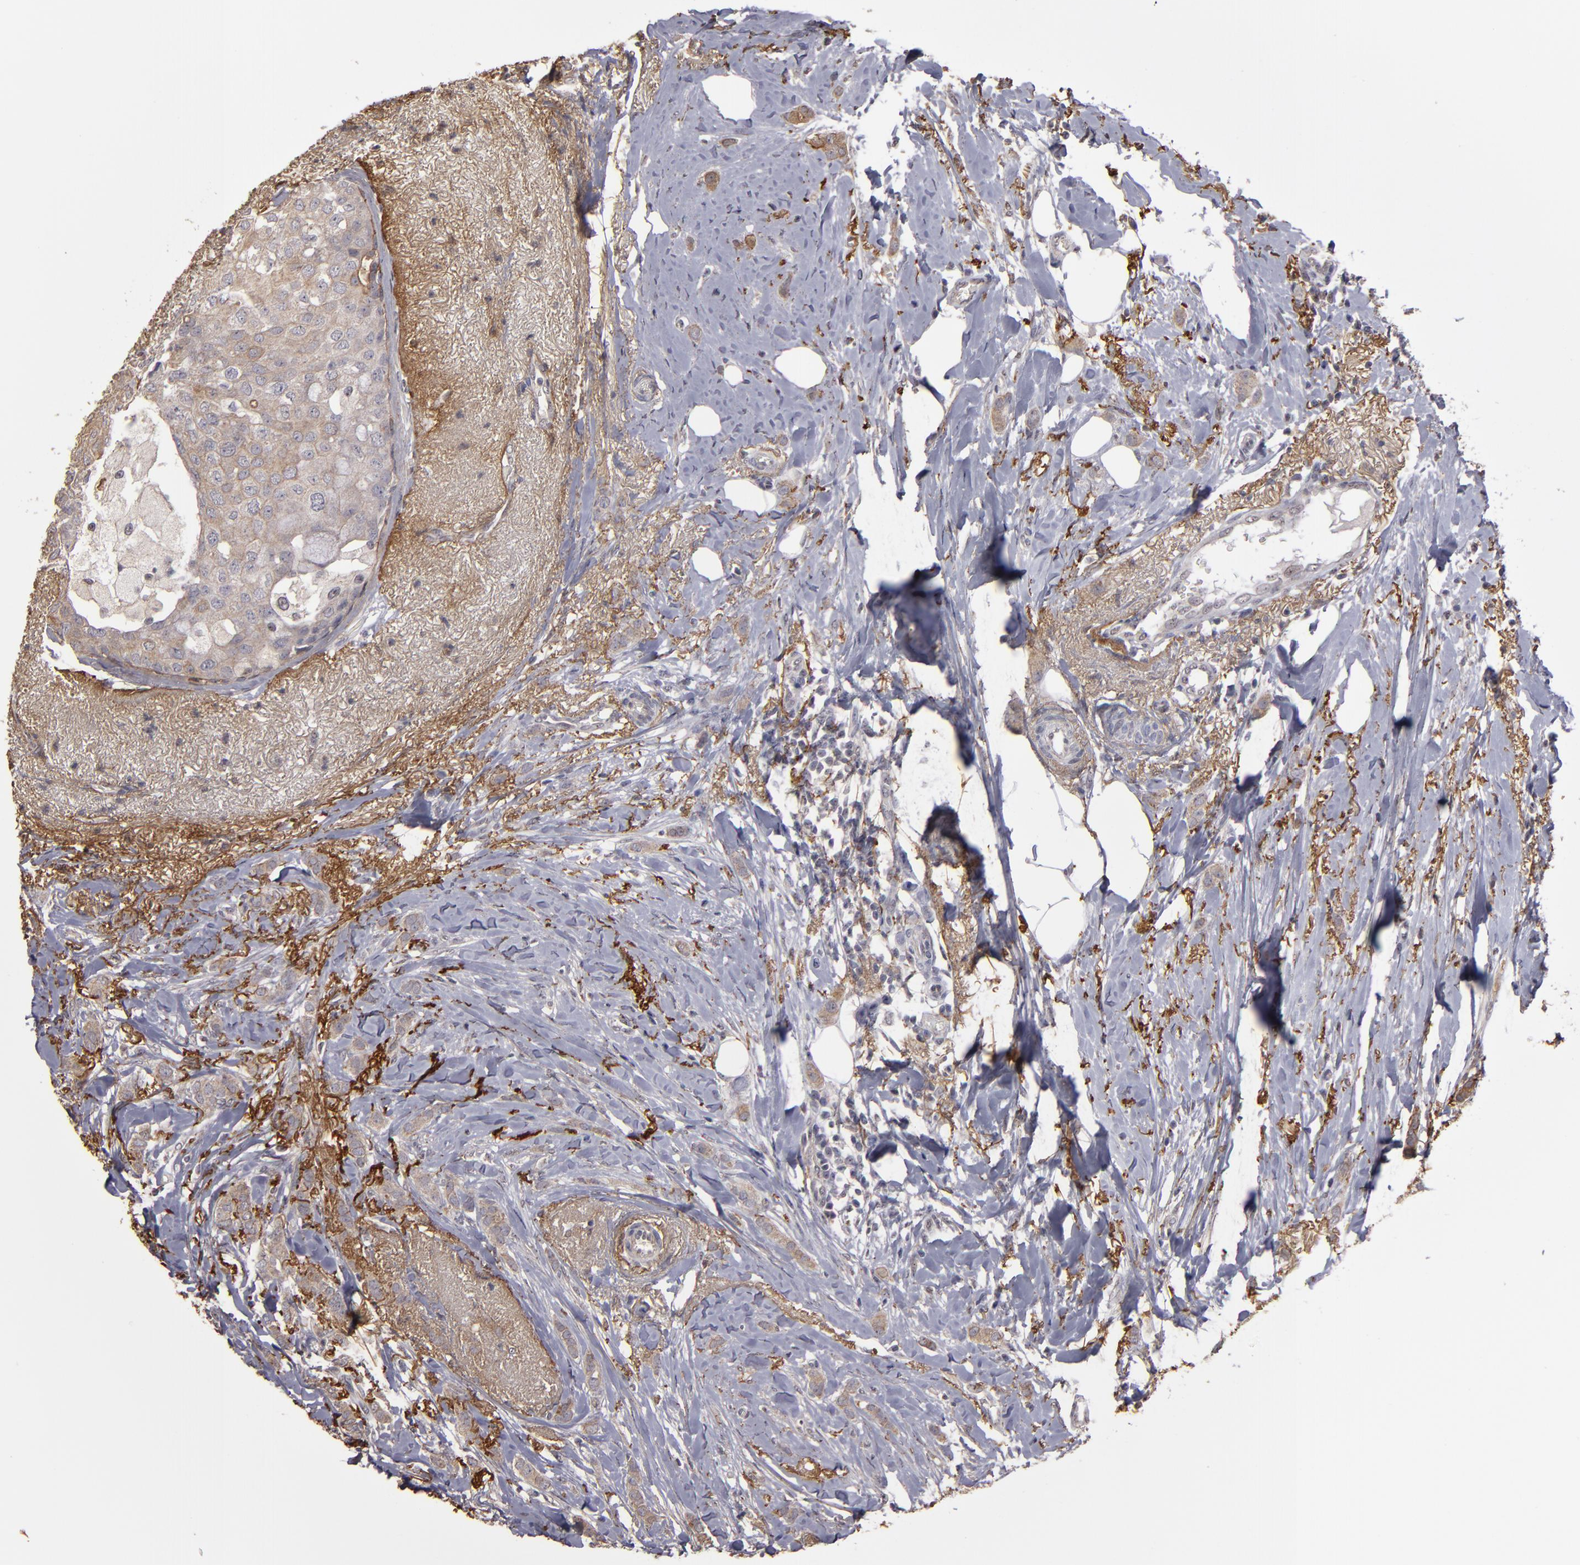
{"staining": {"intensity": "moderate", "quantity": ">75%", "location": "cytoplasmic/membranous"}, "tissue": "breast cancer", "cell_type": "Tumor cells", "image_type": "cancer", "snomed": [{"axis": "morphology", "description": "Lobular carcinoma"}, {"axis": "topography", "description": "Breast"}], "caption": "Protein staining of lobular carcinoma (breast) tissue demonstrates moderate cytoplasmic/membranous expression in about >75% of tumor cells.", "gene": "CD55", "patient": {"sex": "female", "age": 55}}